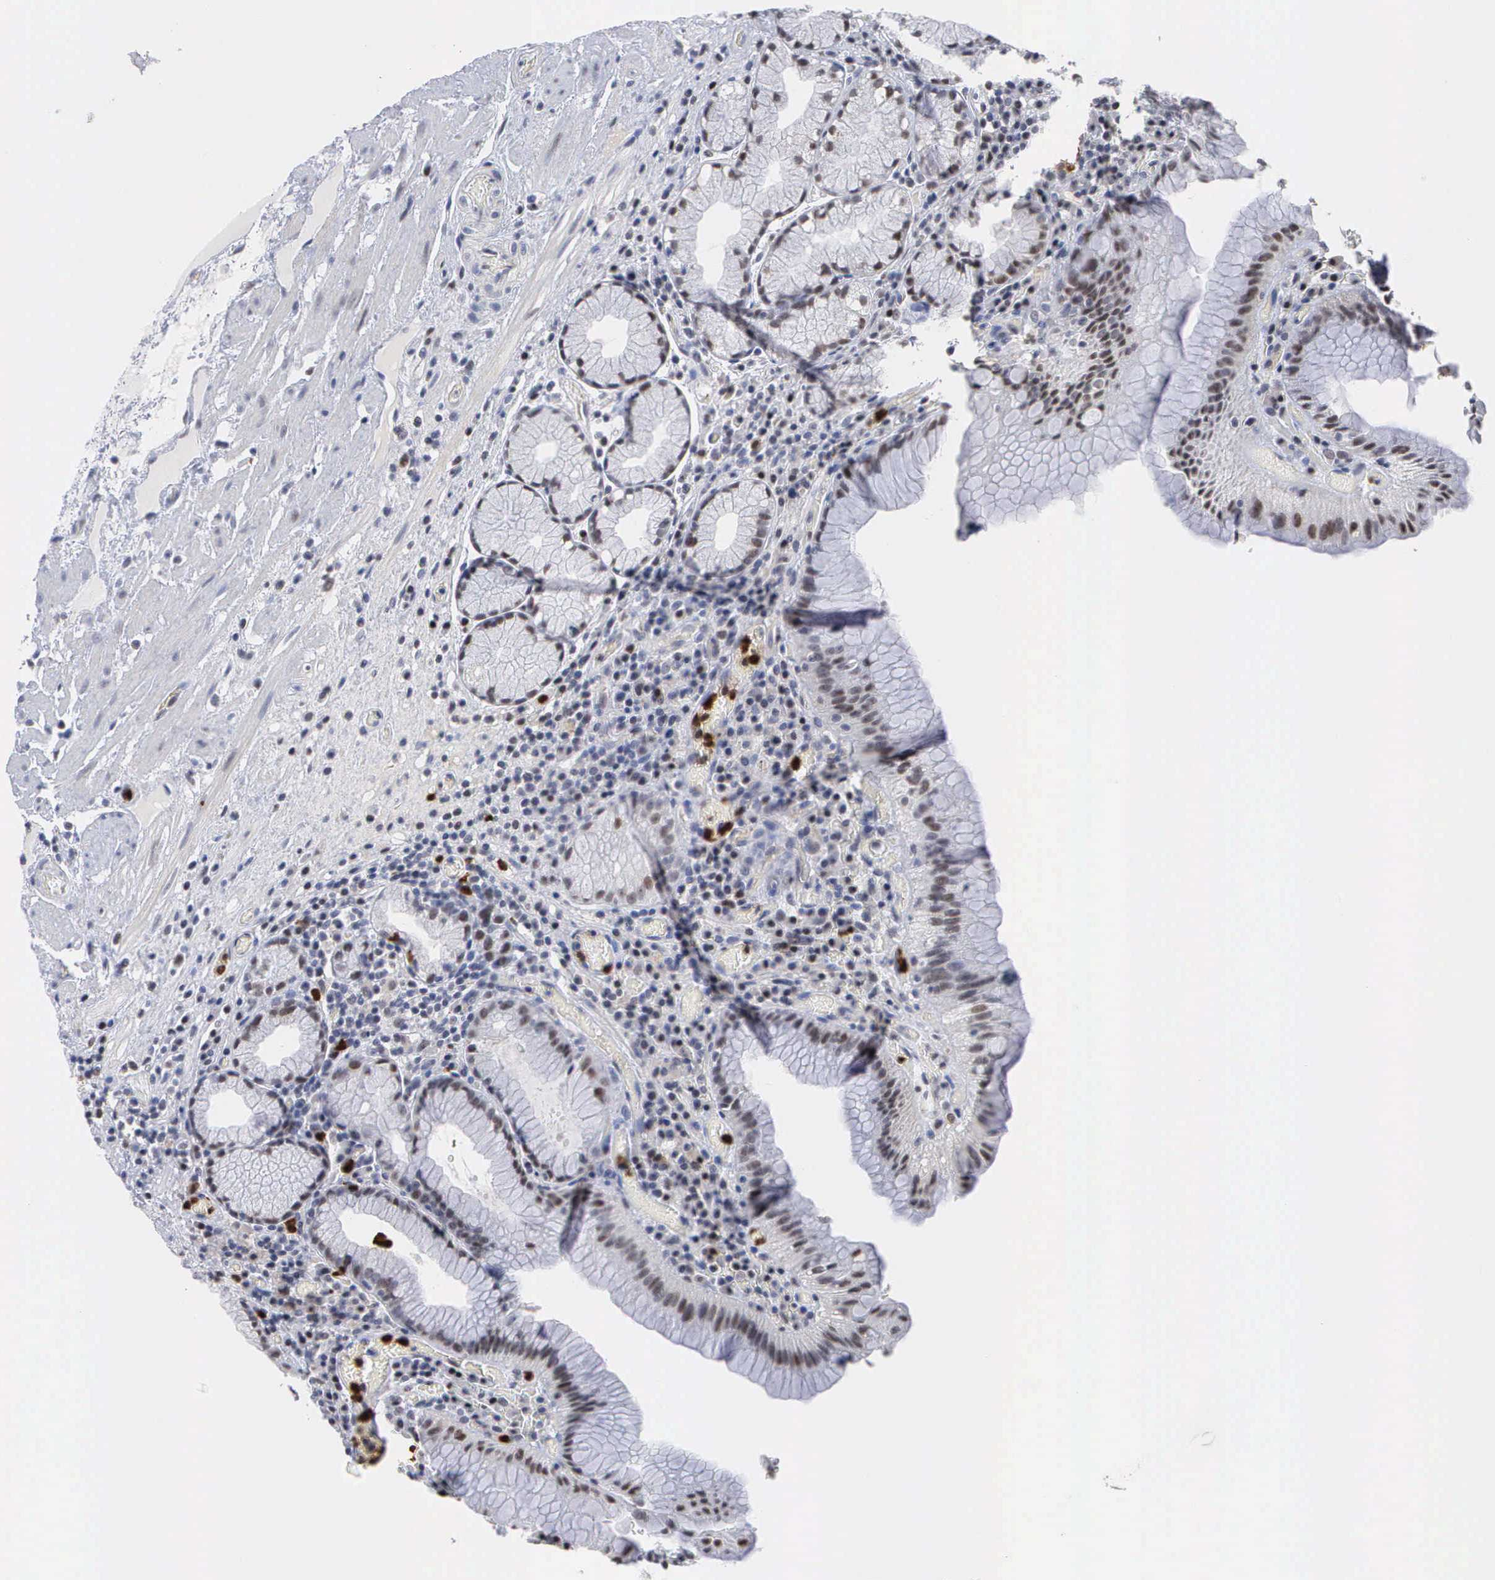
{"staining": {"intensity": "negative", "quantity": "none", "location": "none"}, "tissue": "stomach", "cell_type": "Glandular cells", "image_type": "normal", "snomed": [{"axis": "morphology", "description": "Normal tissue, NOS"}, {"axis": "topography", "description": "Stomach, lower"}, {"axis": "topography", "description": "Duodenum"}], "caption": "IHC of benign human stomach displays no staining in glandular cells.", "gene": "SPIN3", "patient": {"sex": "male", "age": 84}}